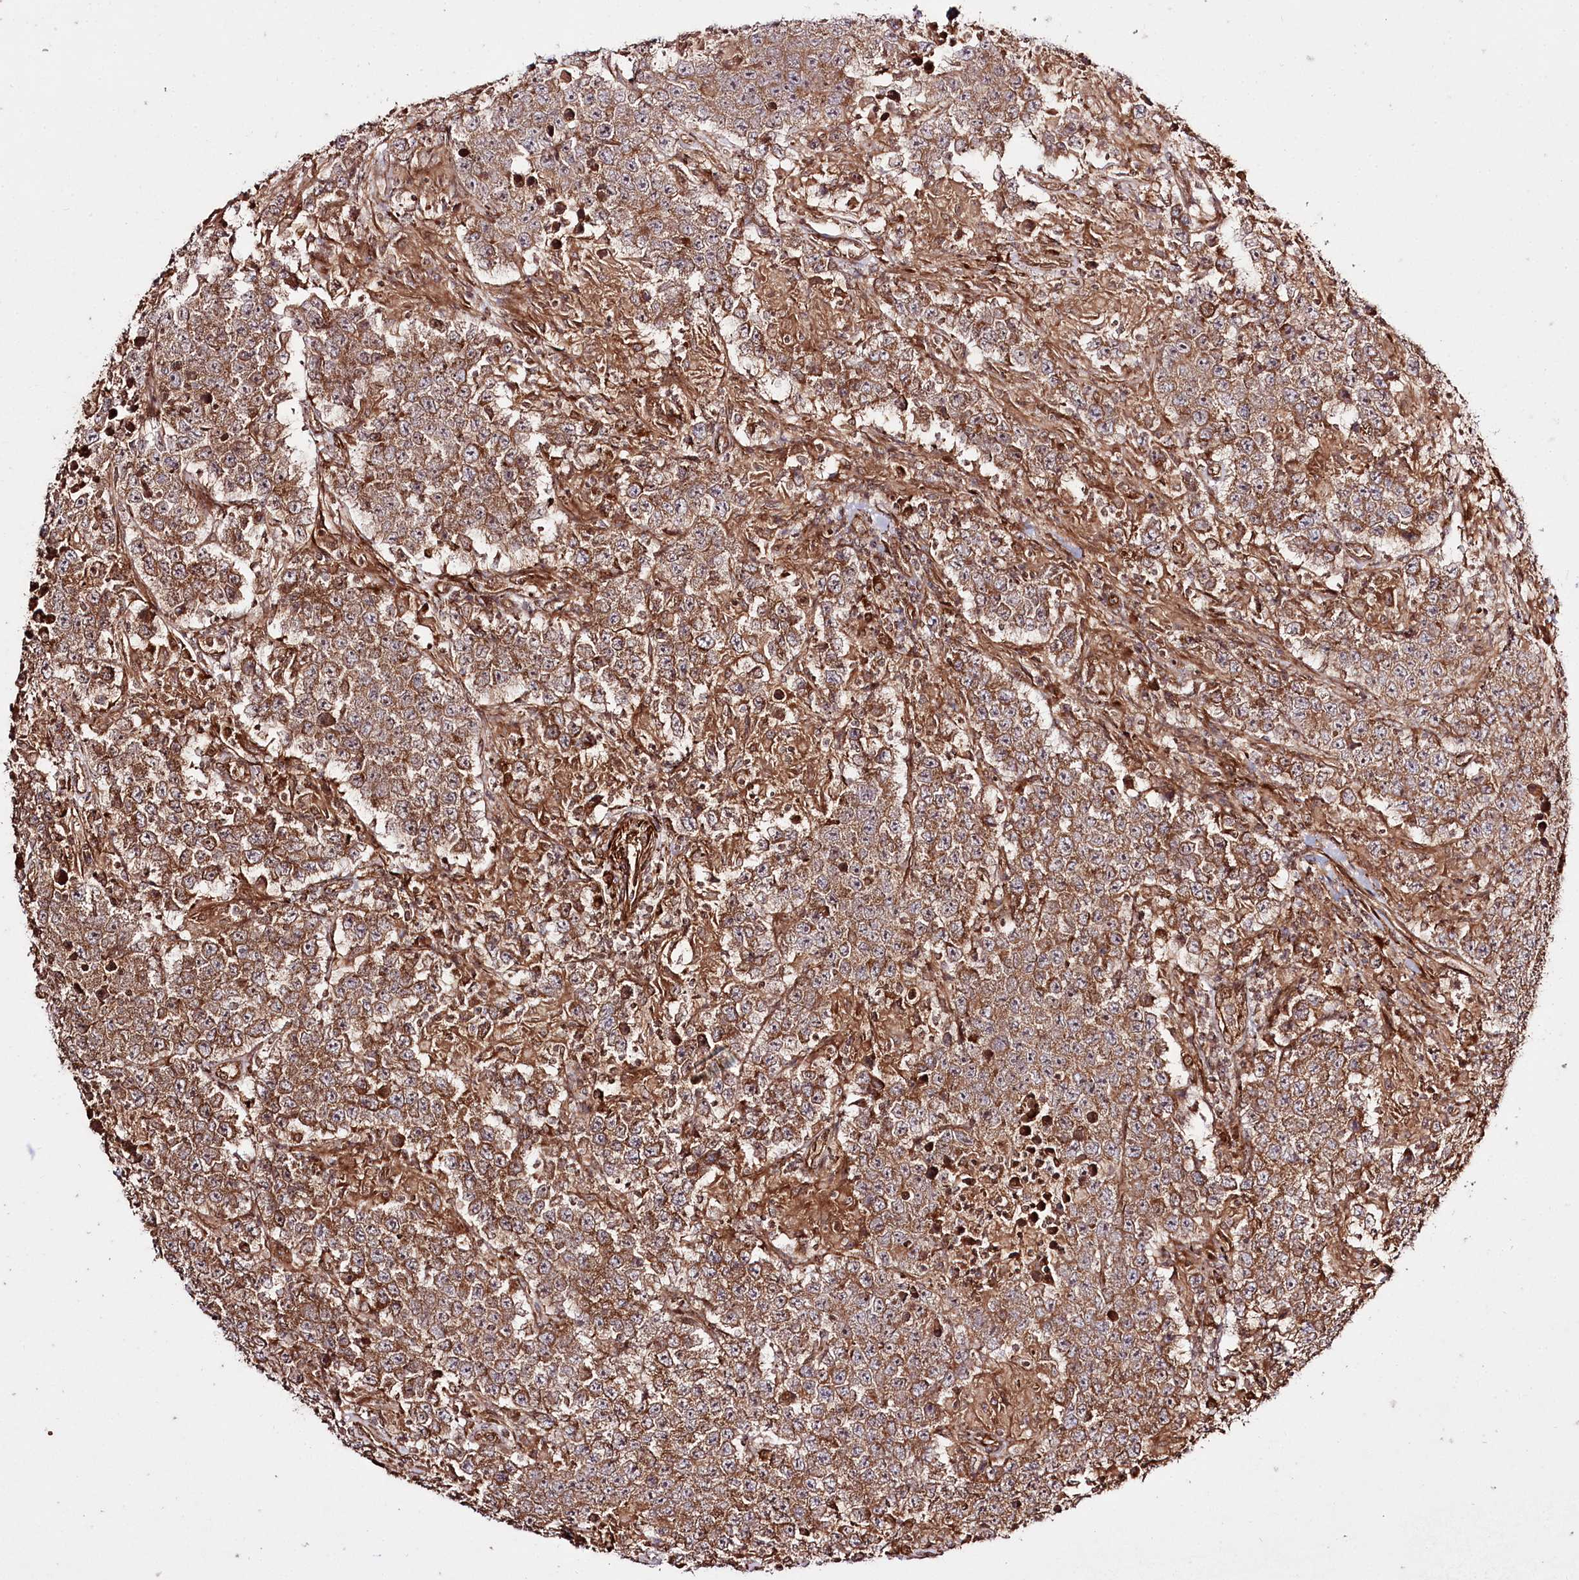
{"staining": {"intensity": "moderate", "quantity": ">75%", "location": "cytoplasmic/membranous"}, "tissue": "testis cancer", "cell_type": "Tumor cells", "image_type": "cancer", "snomed": [{"axis": "morphology", "description": "Normal tissue, NOS"}, {"axis": "morphology", "description": "Urothelial carcinoma, High grade"}, {"axis": "morphology", "description": "Seminoma, NOS"}, {"axis": "morphology", "description": "Carcinoma, Embryonal, NOS"}, {"axis": "topography", "description": "Urinary bladder"}, {"axis": "topography", "description": "Testis"}], "caption": "Urothelial carcinoma (high-grade) (testis) stained for a protein demonstrates moderate cytoplasmic/membranous positivity in tumor cells. (Stains: DAB (3,3'-diaminobenzidine) in brown, nuclei in blue, Microscopy: brightfield microscopy at high magnification).", "gene": "REXO2", "patient": {"sex": "male", "age": 41}}